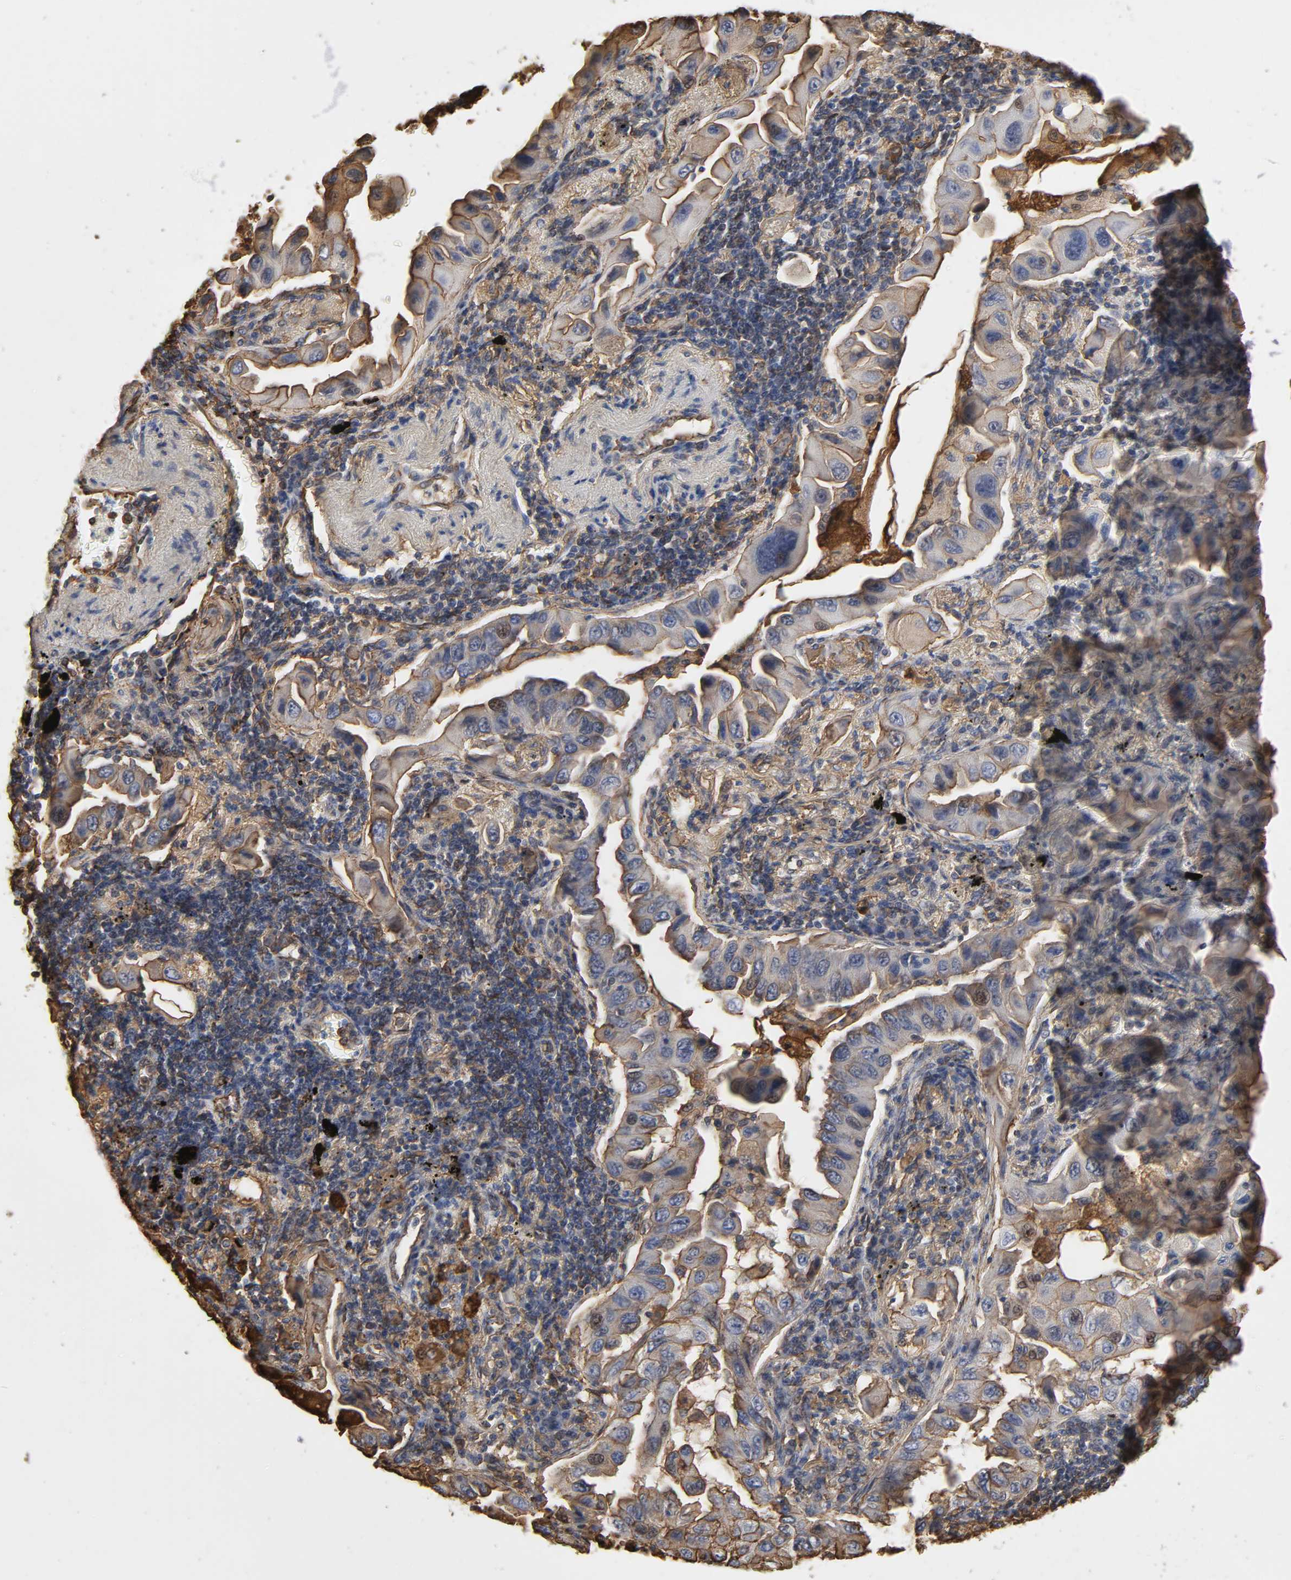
{"staining": {"intensity": "moderate", "quantity": "25%-75%", "location": "cytoplasmic/membranous"}, "tissue": "lung cancer", "cell_type": "Tumor cells", "image_type": "cancer", "snomed": [{"axis": "morphology", "description": "Adenocarcinoma, NOS"}, {"axis": "topography", "description": "Lung"}], "caption": "Immunohistochemistry (IHC) staining of lung adenocarcinoma, which displays medium levels of moderate cytoplasmic/membranous staining in approximately 25%-75% of tumor cells indicating moderate cytoplasmic/membranous protein staining. The staining was performed using DAB (3,3'-diaminobenzidine) (brown) for protein detection and nuclei were counterstained in hematoxylin (blue).", "gene": "ANXA2", "patient": {"sex": "female", "age": 65}}